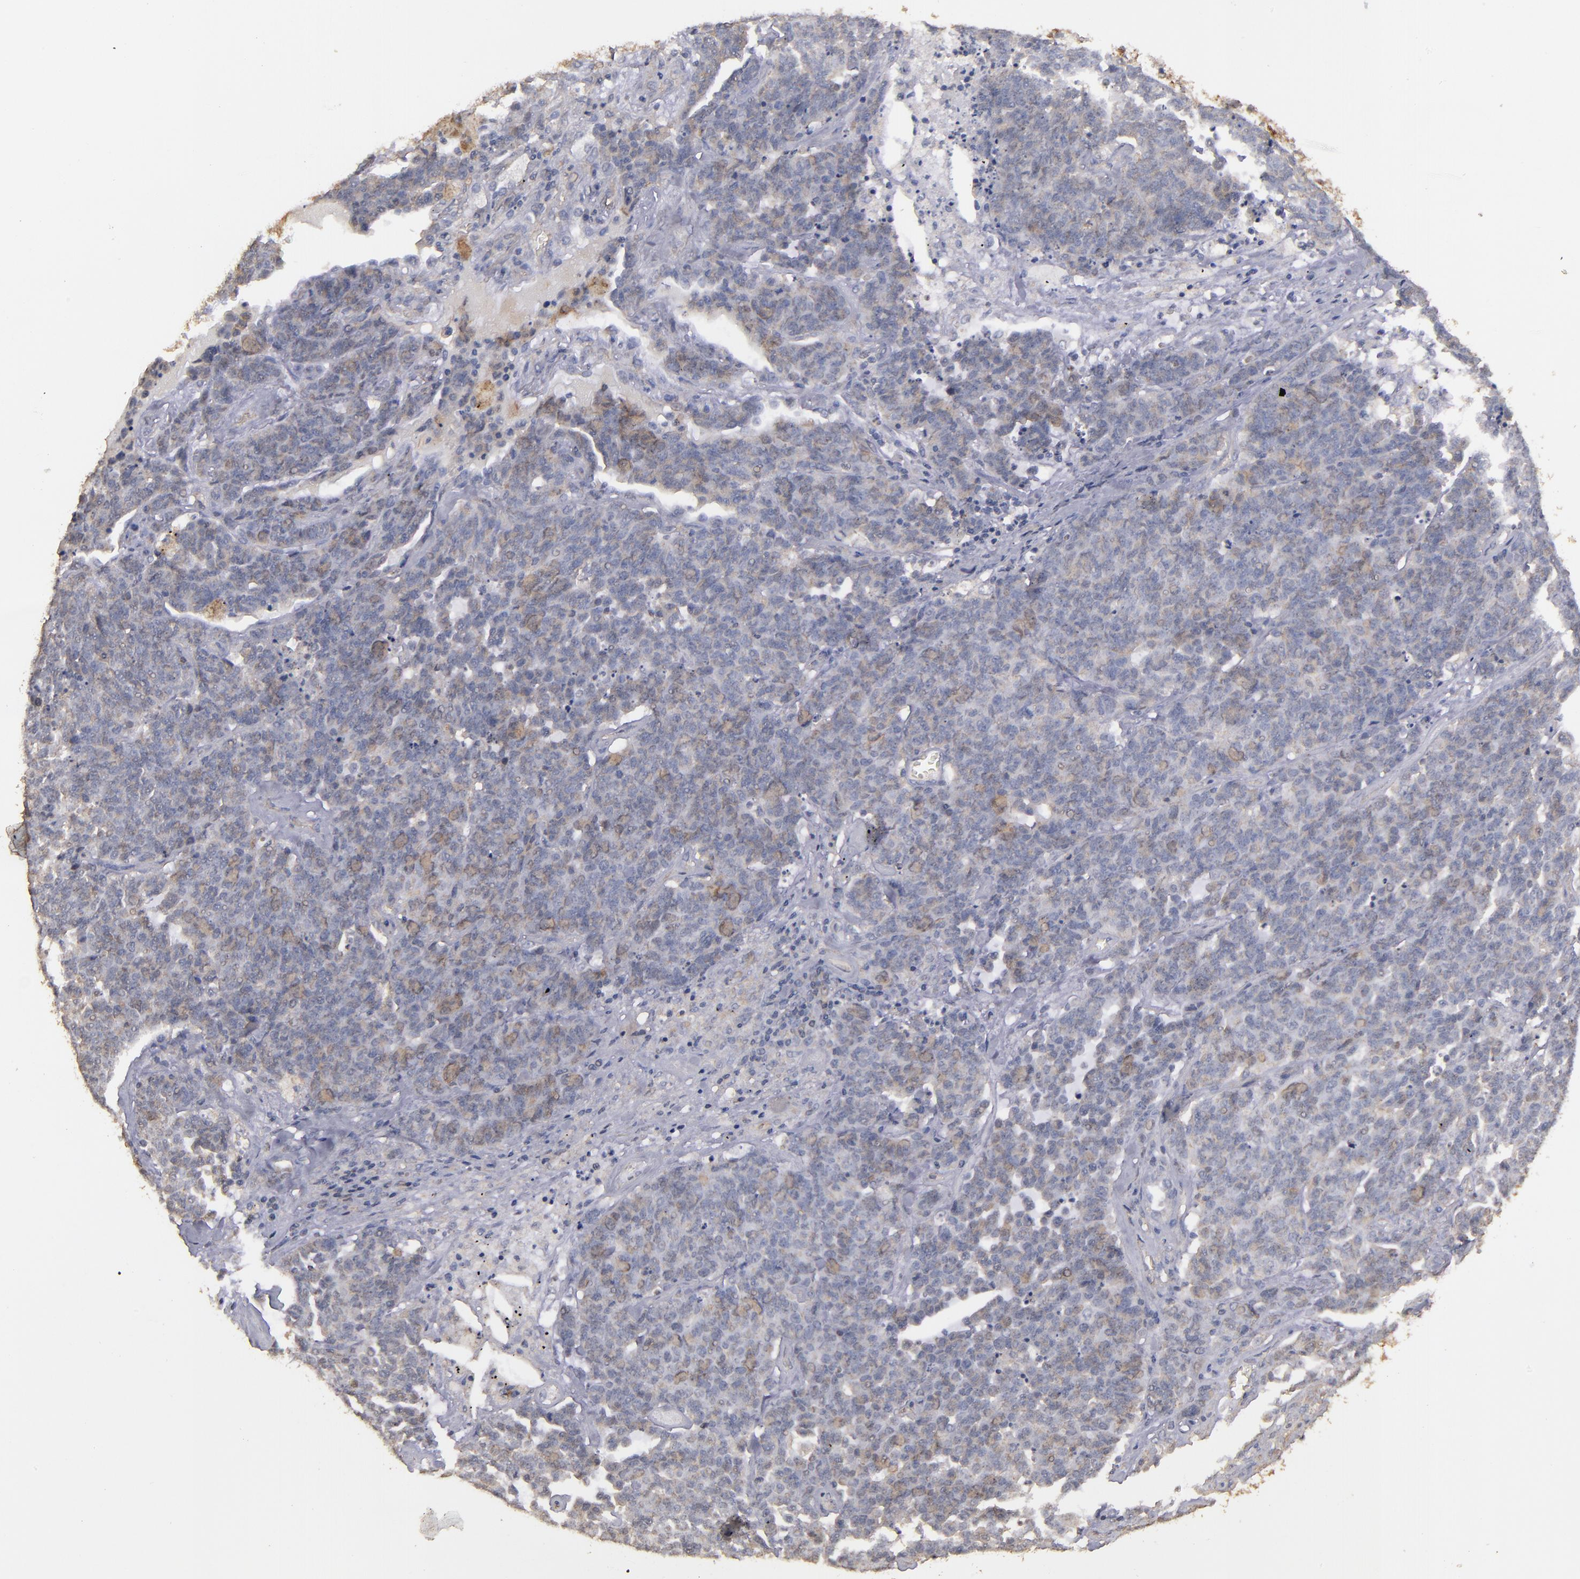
{"staining": {"intensity": "weak", "quantity": ">75%", "location": "cytoplasmic/membranous"}, "tissue": "lung cancer", "cell_type": "Tumor cells", "image_type": "cancer", "snomed": [{"axis": "morphology", "description": "Neoplasm, malignant, NOS"}, {"axis": "topography", "description": "Lung"}], "caption": "Approximately >75% of tumor cells in human malignant neoplasm (lung) show weak cytoplasmic/membranous protein staining as visualized by brown immunohistochemical staining.", "gene": "FAT1", "patient": {"sex": "female", "age": 58}}